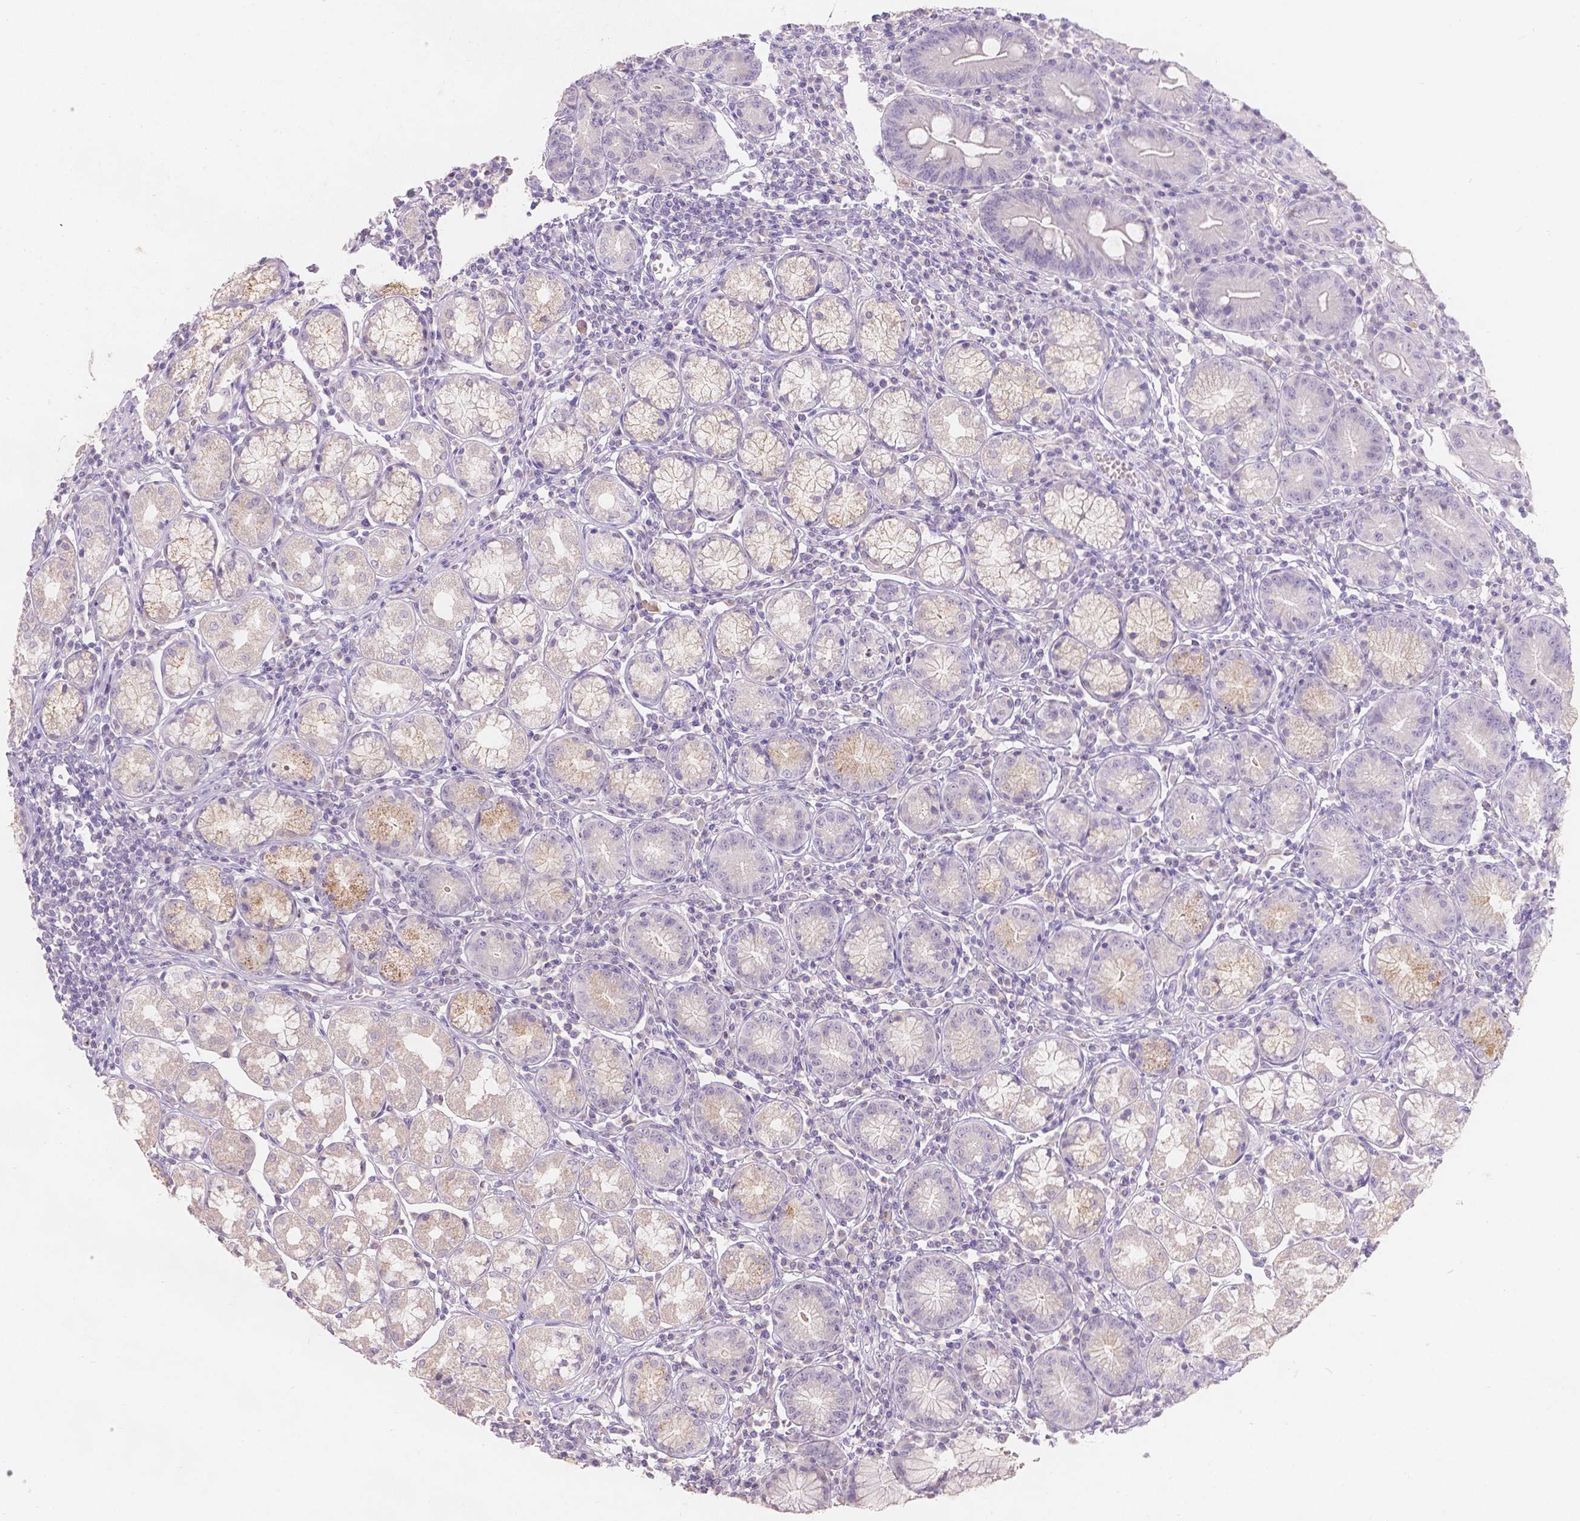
{"staining": {"intensity": "negative", "quantity": "none", "location": "none"}, "tissue": "stomach", "cell_type": "Glandular cells", "image_type": "normal", "snomed": [{"axis": "morphology", "description": "Normal tissue, NOS"}, {"axis": "topography", "description": "Stomach"}], "caption": "A micrograph of human stomach is negative for staining in glandular cells. (DAB (3,3'-diaminobenzidine) immunohistochemistry (IHC) with hematoxylin counter stain).", "gene": "DCAF4L1", "patient": {"sex": "male", "age": 55}}